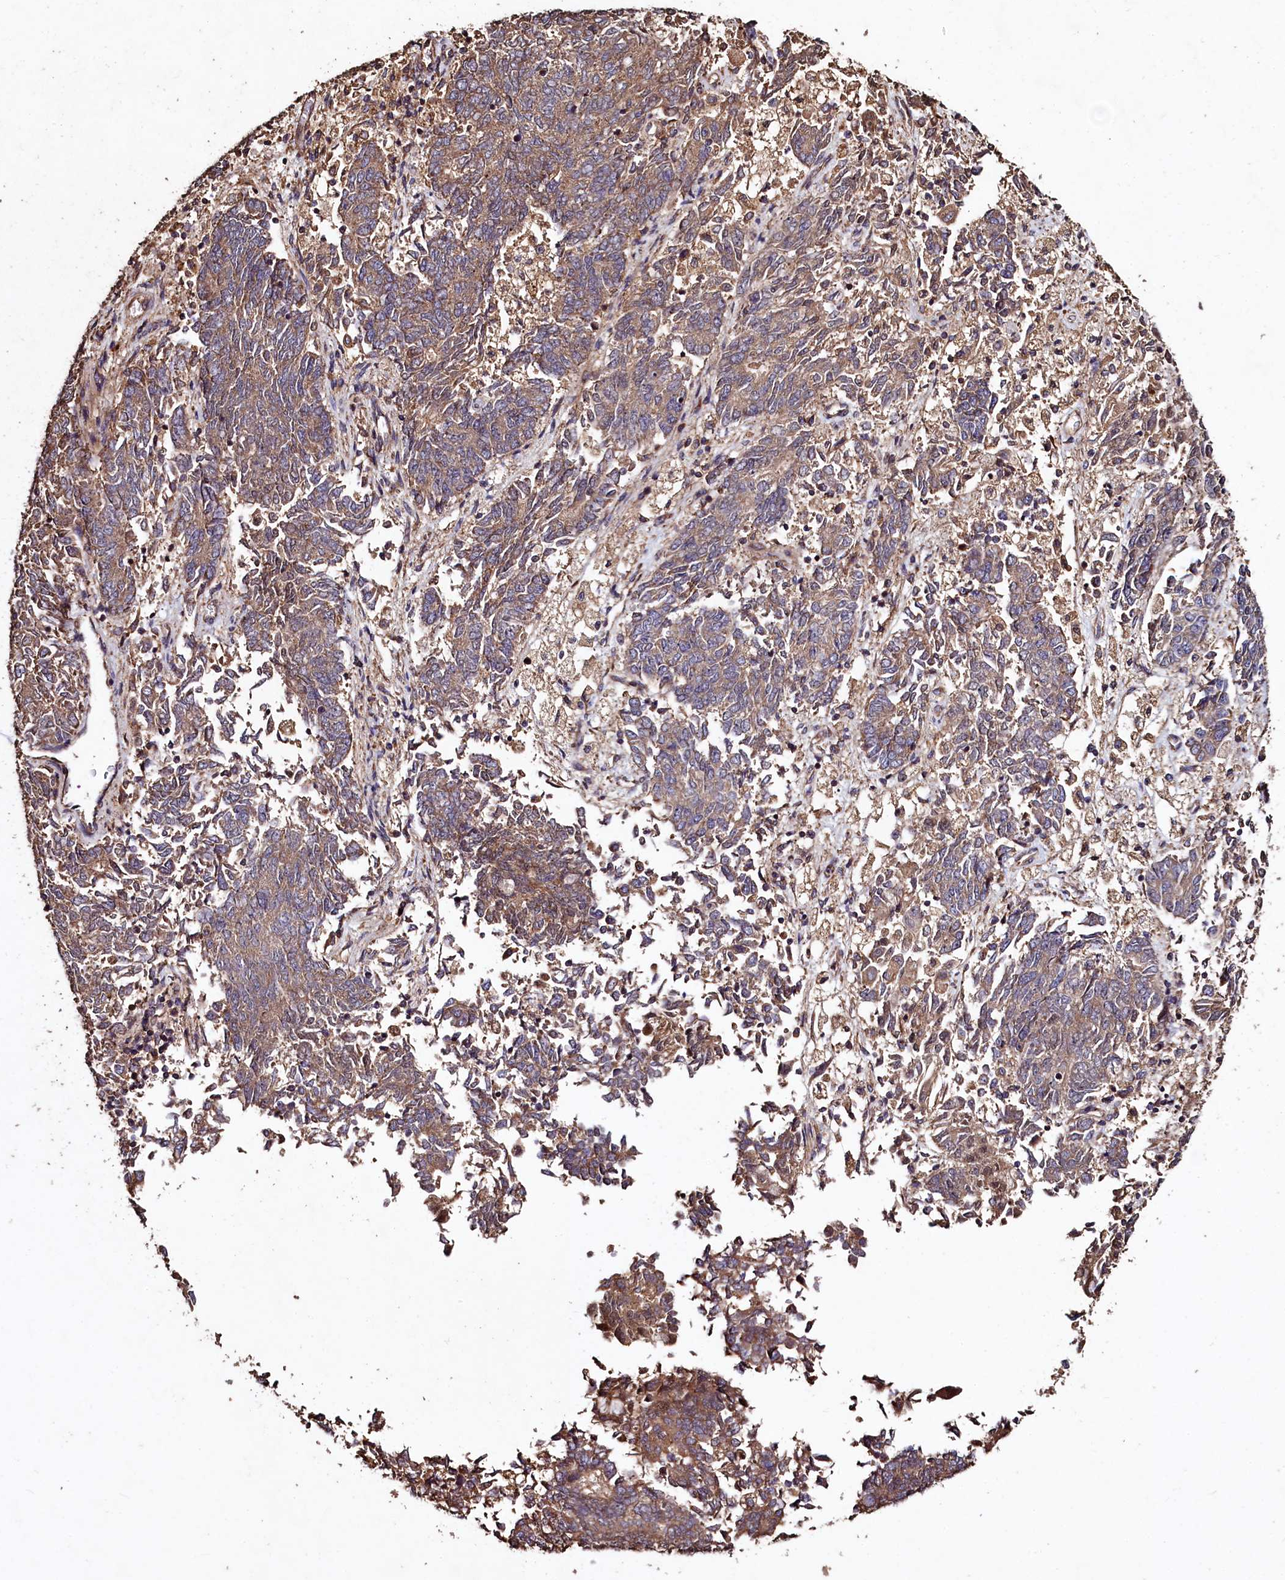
{"staining": {"intensity": "moderate", "quantity": "25%-75%", "location": "cytoplasmic/membranous"}, "tissue": "endometrial cancer", "cell_type": "Tumor cells", "image_type": "cancer", "snomed": [{"axis": "morphology", "description": "Adenocarcinoma, NOS"}, {"axis": "topography", "description": "Endometrium"}], "caption": "Adenocarcinoma (endometrial) stained with immunohistochemistry (IHC) reveals moderate cytoplasmic/membranous expression in approximately 25%-75% of tumor cells. The protein is stained brown, and the nuclei are stained in blue (DAB IHC with brightfield microscopy, high magnification).", "gene": "TMEM98", "patient": {"sex": "female", "age": 80}}